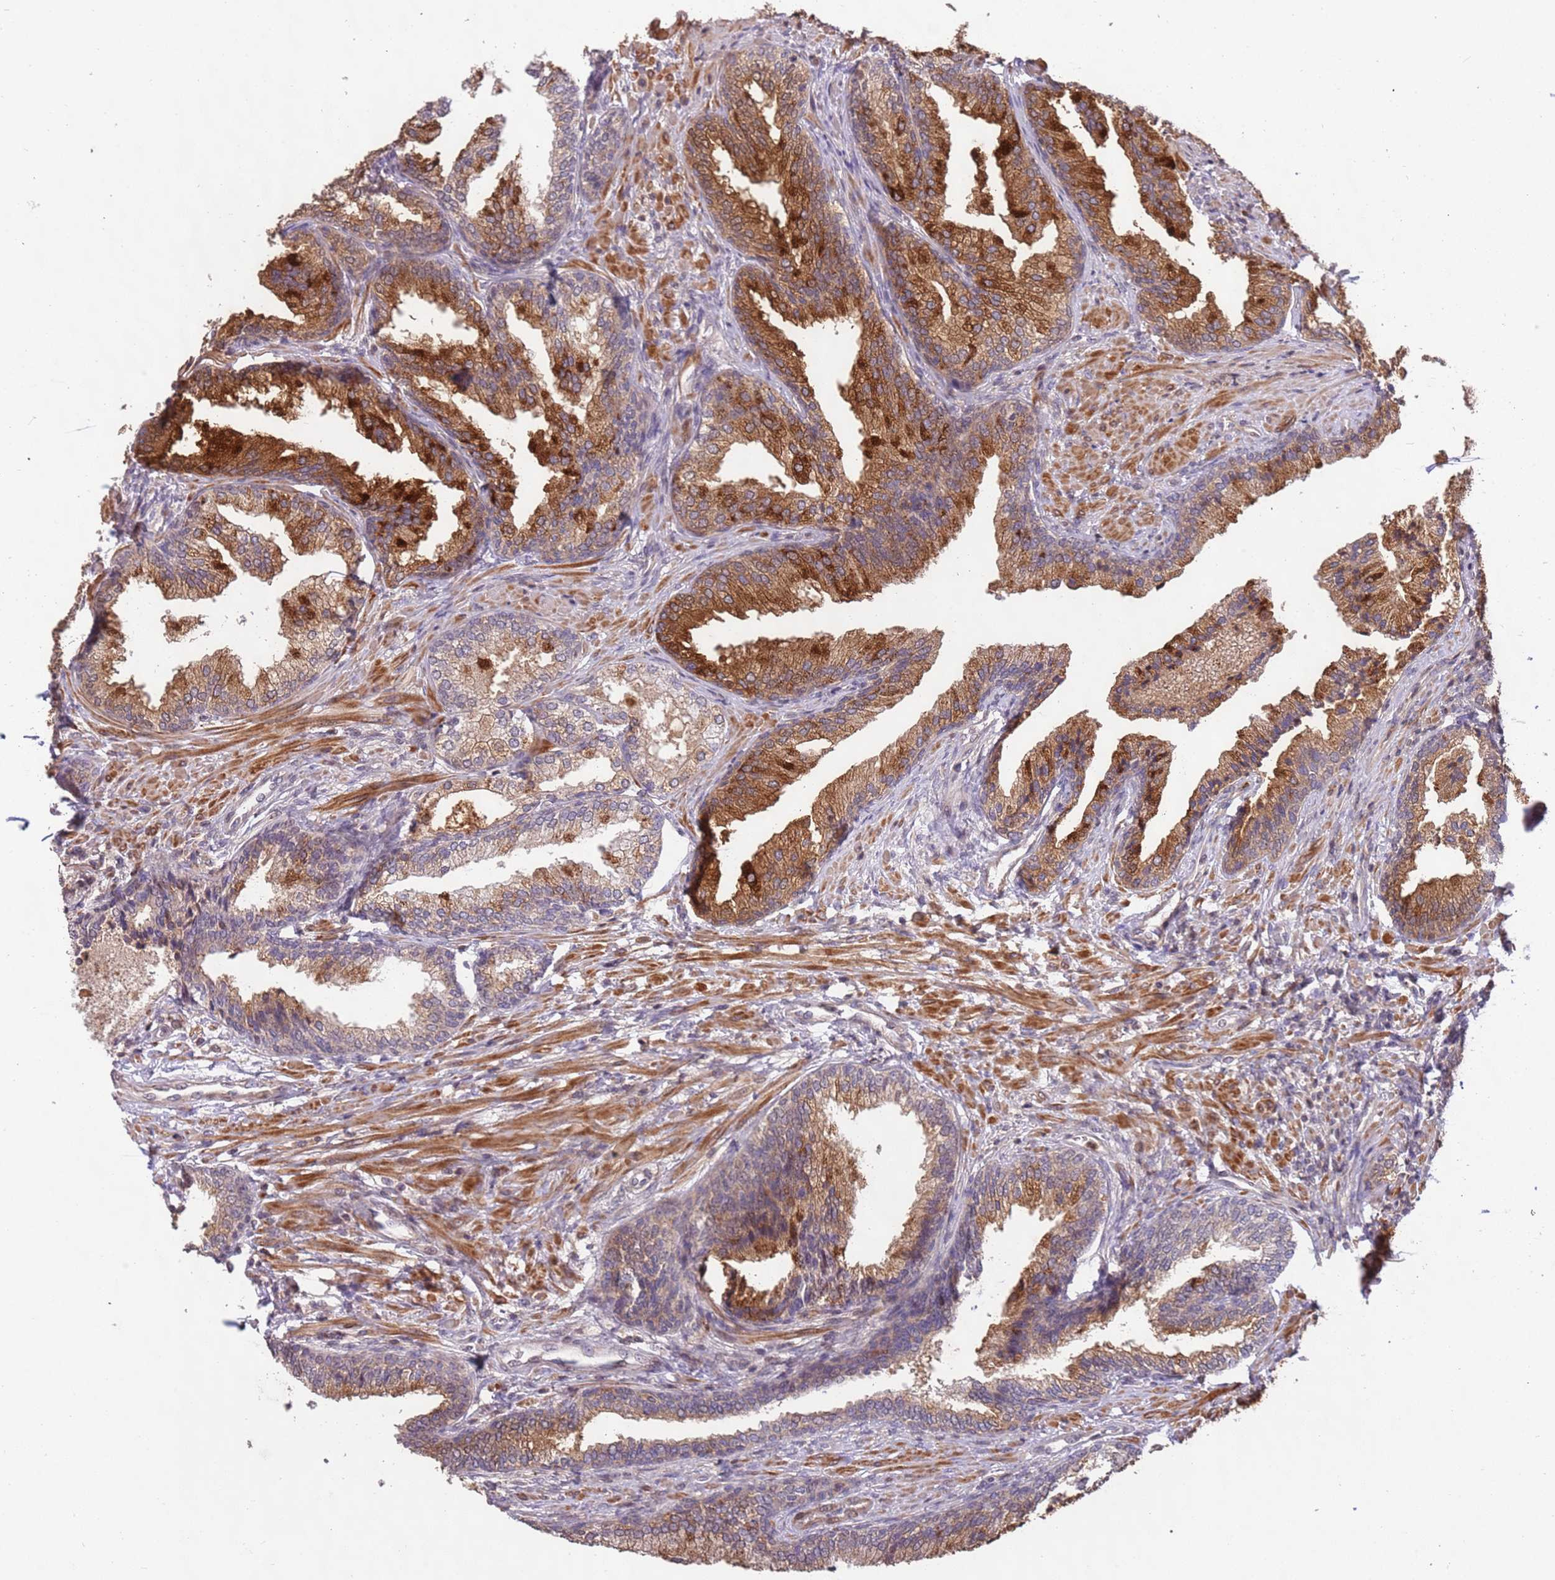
{"staining": {"intensity": "strong", "quantity": "25%-75%", "location": "cytoplasmic/membranous"}, "tissue": "prostate", "cell_type": "Glandular cells", "image_type": "normal", "snomed": [{"axis": "morphology", "description": "Normal tissue, NOS"}, {"axis": "topography", "description": "Prostate"}], "caption": "A high-resolution photomicrograph shows immunohistochemistry staining of benign prostate, which displays strong cytoplasmic/membranous positivity in about 25%-75% of glandular cells. Nuclei are stained in blue.", "gene": "SLC16A4", "patient": {"sex": "male", "age": 76}}